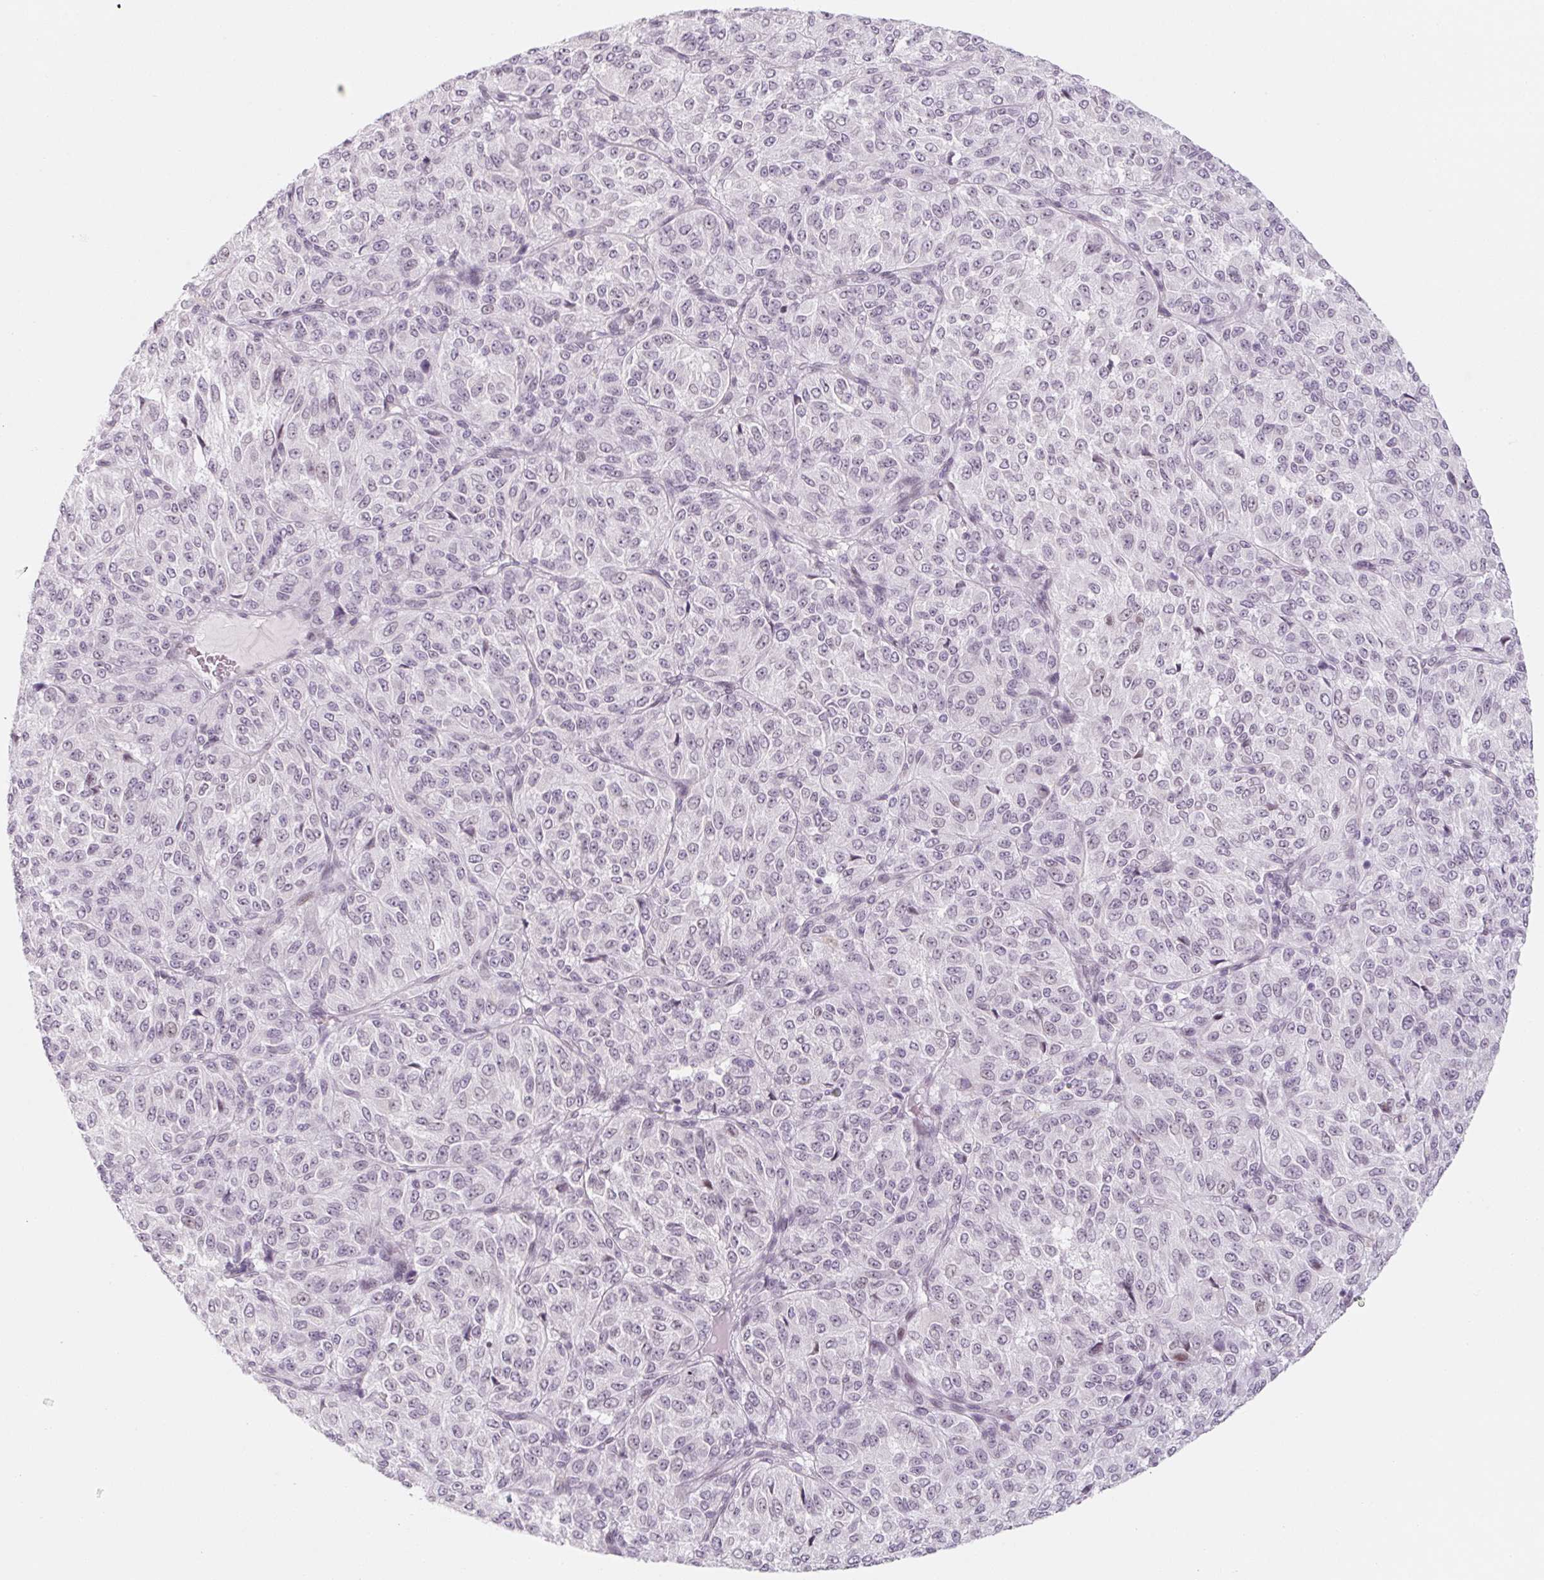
{"staining": {"intensity": "negative", "quantity": "none", "location": "none"}, "tissue": "melanoma", "cell_type": "Tumor cells", "image_type": "cancer", "snomed": [{"axis": "morphology", "description": "Malignant melanoma, Metastatic site"}, {"axis": "topography", "description": "Brain"}], "caption": "Immunohistochemistry (IHC) of human melanoma shows no expression in tumor cells.", "gene": "KCNQ2", "patient": {"sex": "female", "age": 56}}